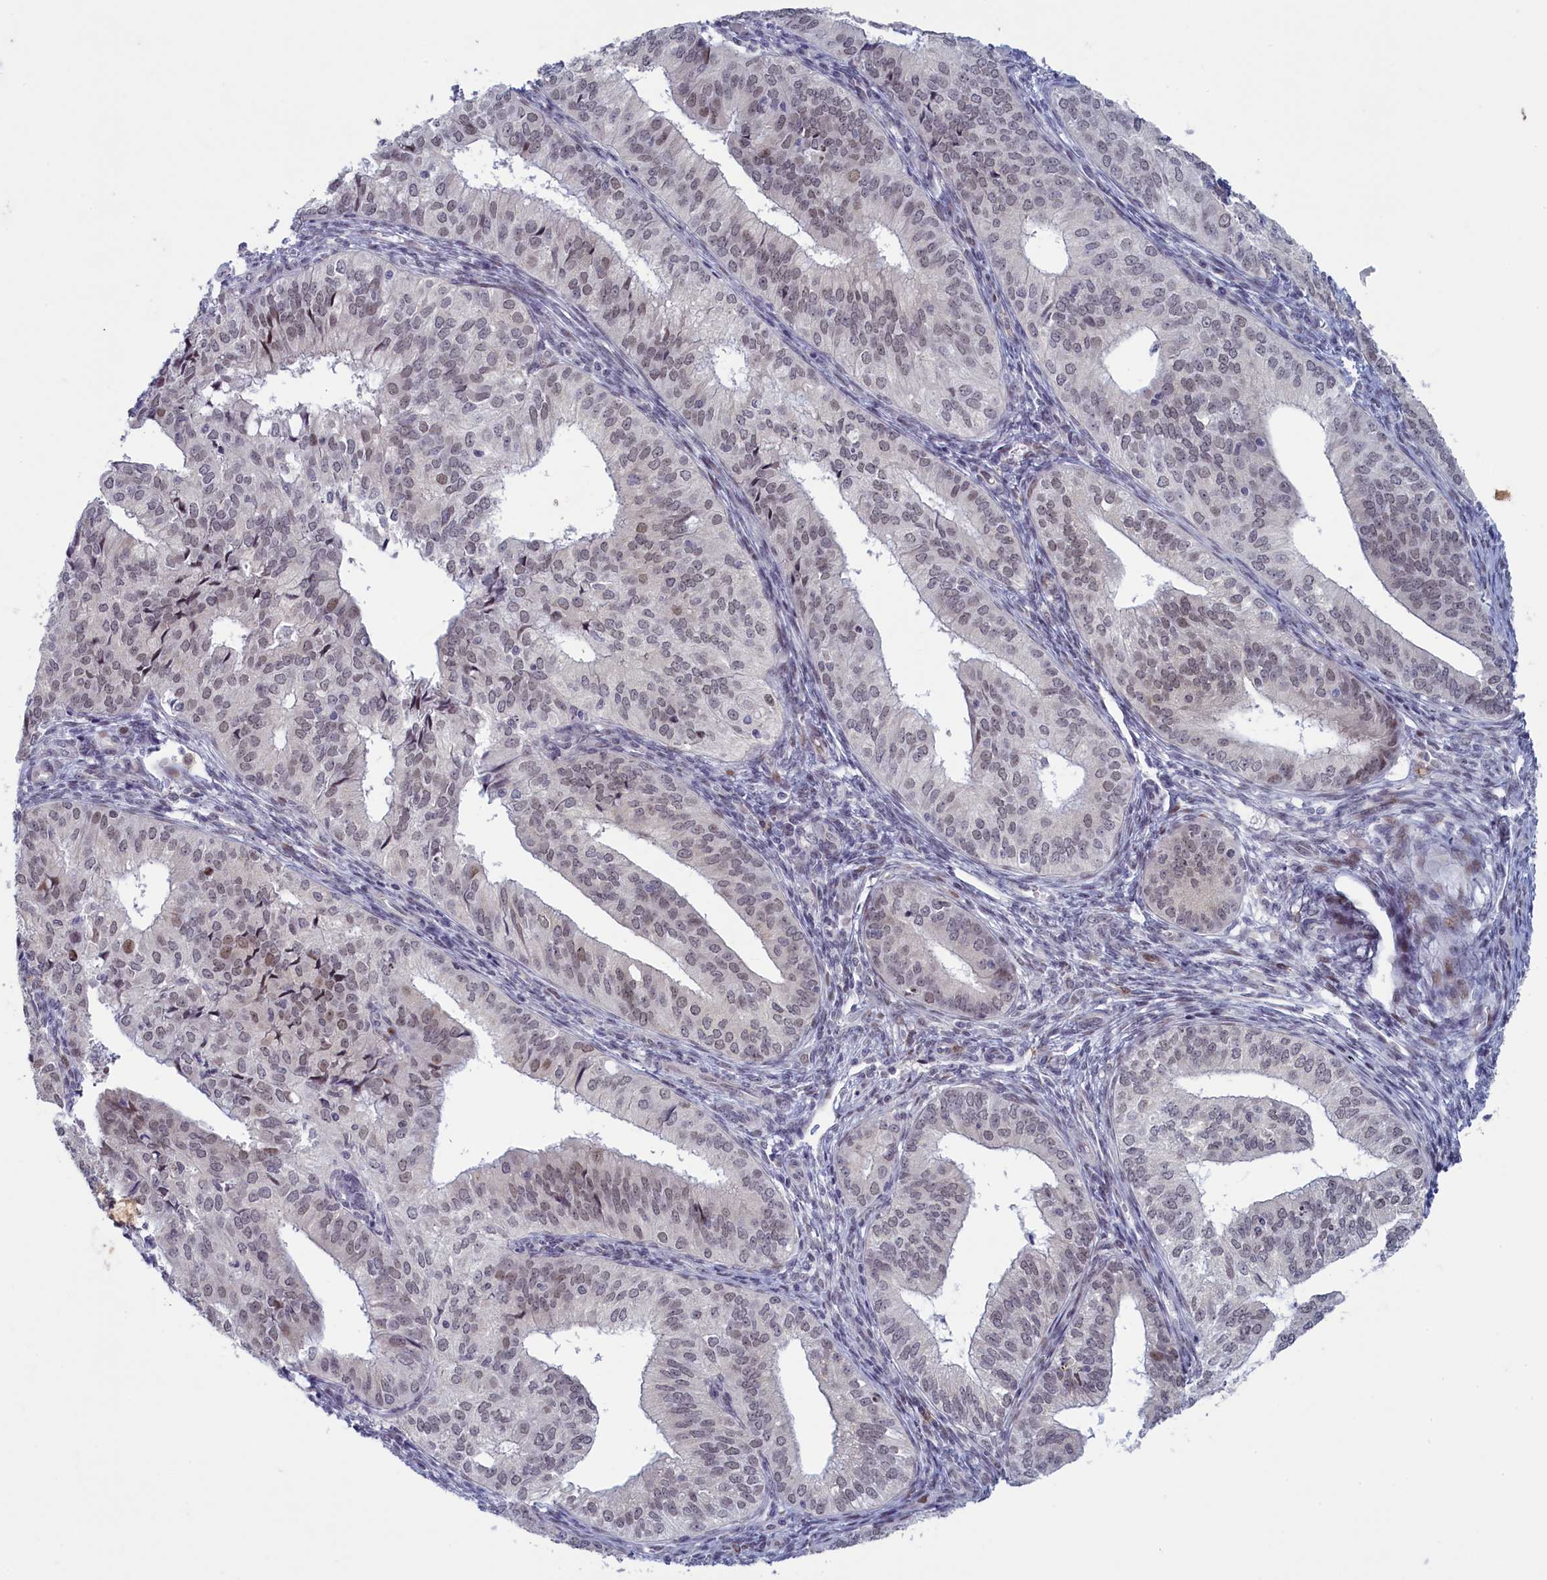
{"staining": {"intensity": "weak", "quantity": "<25%", "location": "nuclear"}, "tissue": "endometrial cancer", "cell_type": "Tumor cells", "image_type": "cancer", "snomed": [{"axis": "morphology", "description": "Adenocarcinoma, NOS"}, {"axis": "topography", "description": "Endometrium"}], "caption": "Immunohistochemistry histopathology image of human endometrial adenocarcinoma stained for a protein (brown), which displays no expression in tumor cells. Brightfield microscopy of immunohistochemistry (IHC) stained with DAB (brown) and hematoxylin (blue), captured at high magnification.", "gene": "ATF7IP2", "patient": {"sex": "female", "age": 50}}